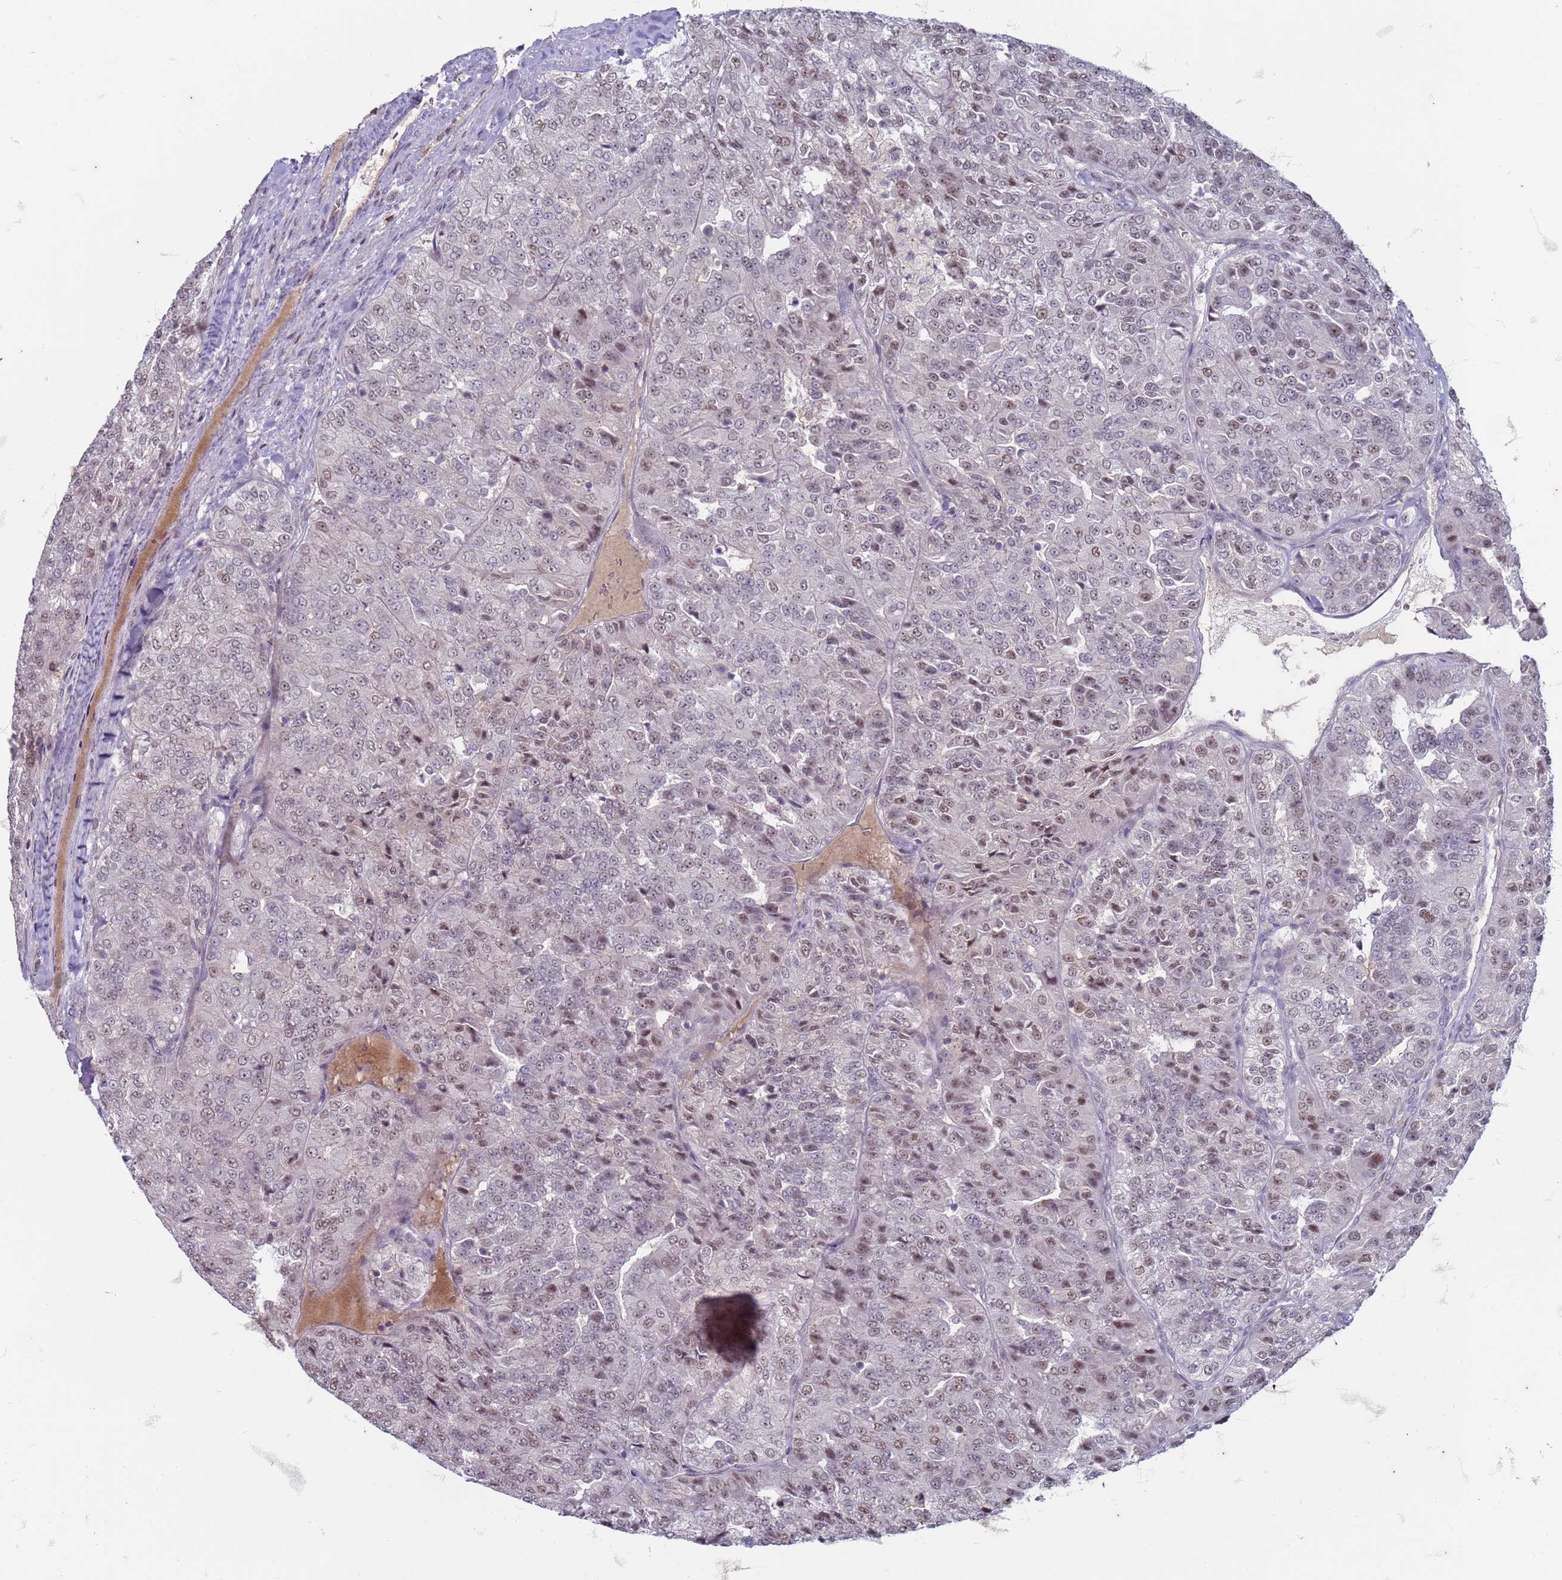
{"staining": {"intensity": "weak", "quantity": "25%-75%", "location": "nuclear"}, "tissue": "renal cancer", "cell_type": "Tumor cells", "image_type": "cancer", "snomed": [{"axis": "morphology", "description": "Adenocarcinoma, NOS"}, {"axis": "topography", "description": "Kidney"}], "caption": "Immunohistochemistry histopathology image of neoplastic tissue: human renal cancer (adenocarcinoma) stained using immunohistochemistry demonstrates low levels of weak protein expression localized specifically in the nuclear of tumor cells, appearing as a nuclear brown color.", "gene": "TRMT6", "patient": {"sex": "female", "age": 63}}